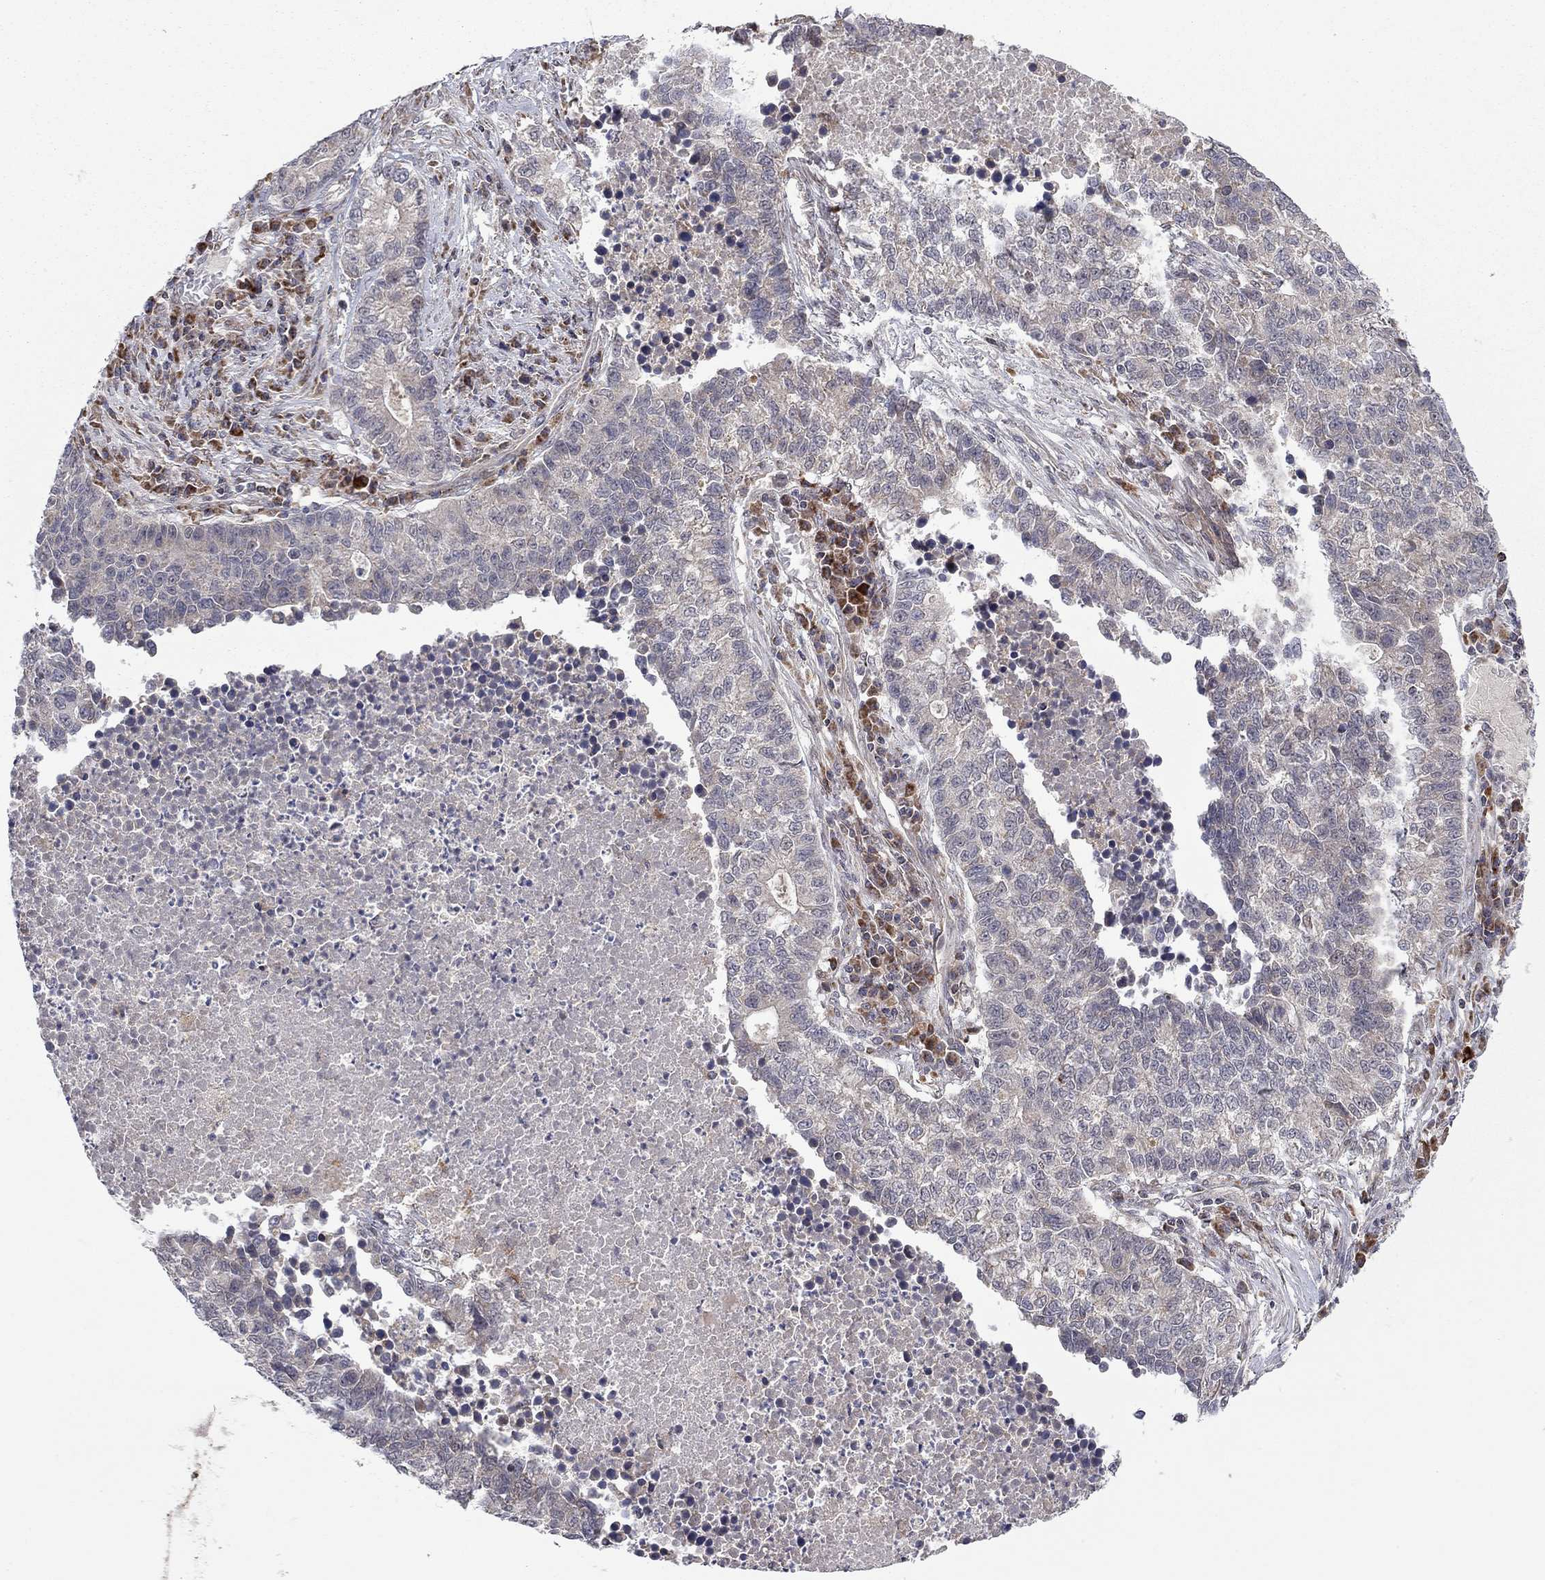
{"staining": {"intensity": "negative", "quantity": "none", "location": "none"}, "tissue": "lung cancer", "cell_type": "Tumor cells", "image_type": "cancer", "snomed": [{"axis": "morphology", "description": "Adenocarcinoma, NOS"}, {"axis": "topography", "description": "Lung"}], "caption": "The immunohistochemistry (IHC) image has no significant positivity in tumor cells of lung adenocarcinoma tissue. (Brightfield microscopy of DAB immunohistochemistry (IHC) at high magnification).", "gene": "IDS", "patient": {"sex": "male", "age": 57}}